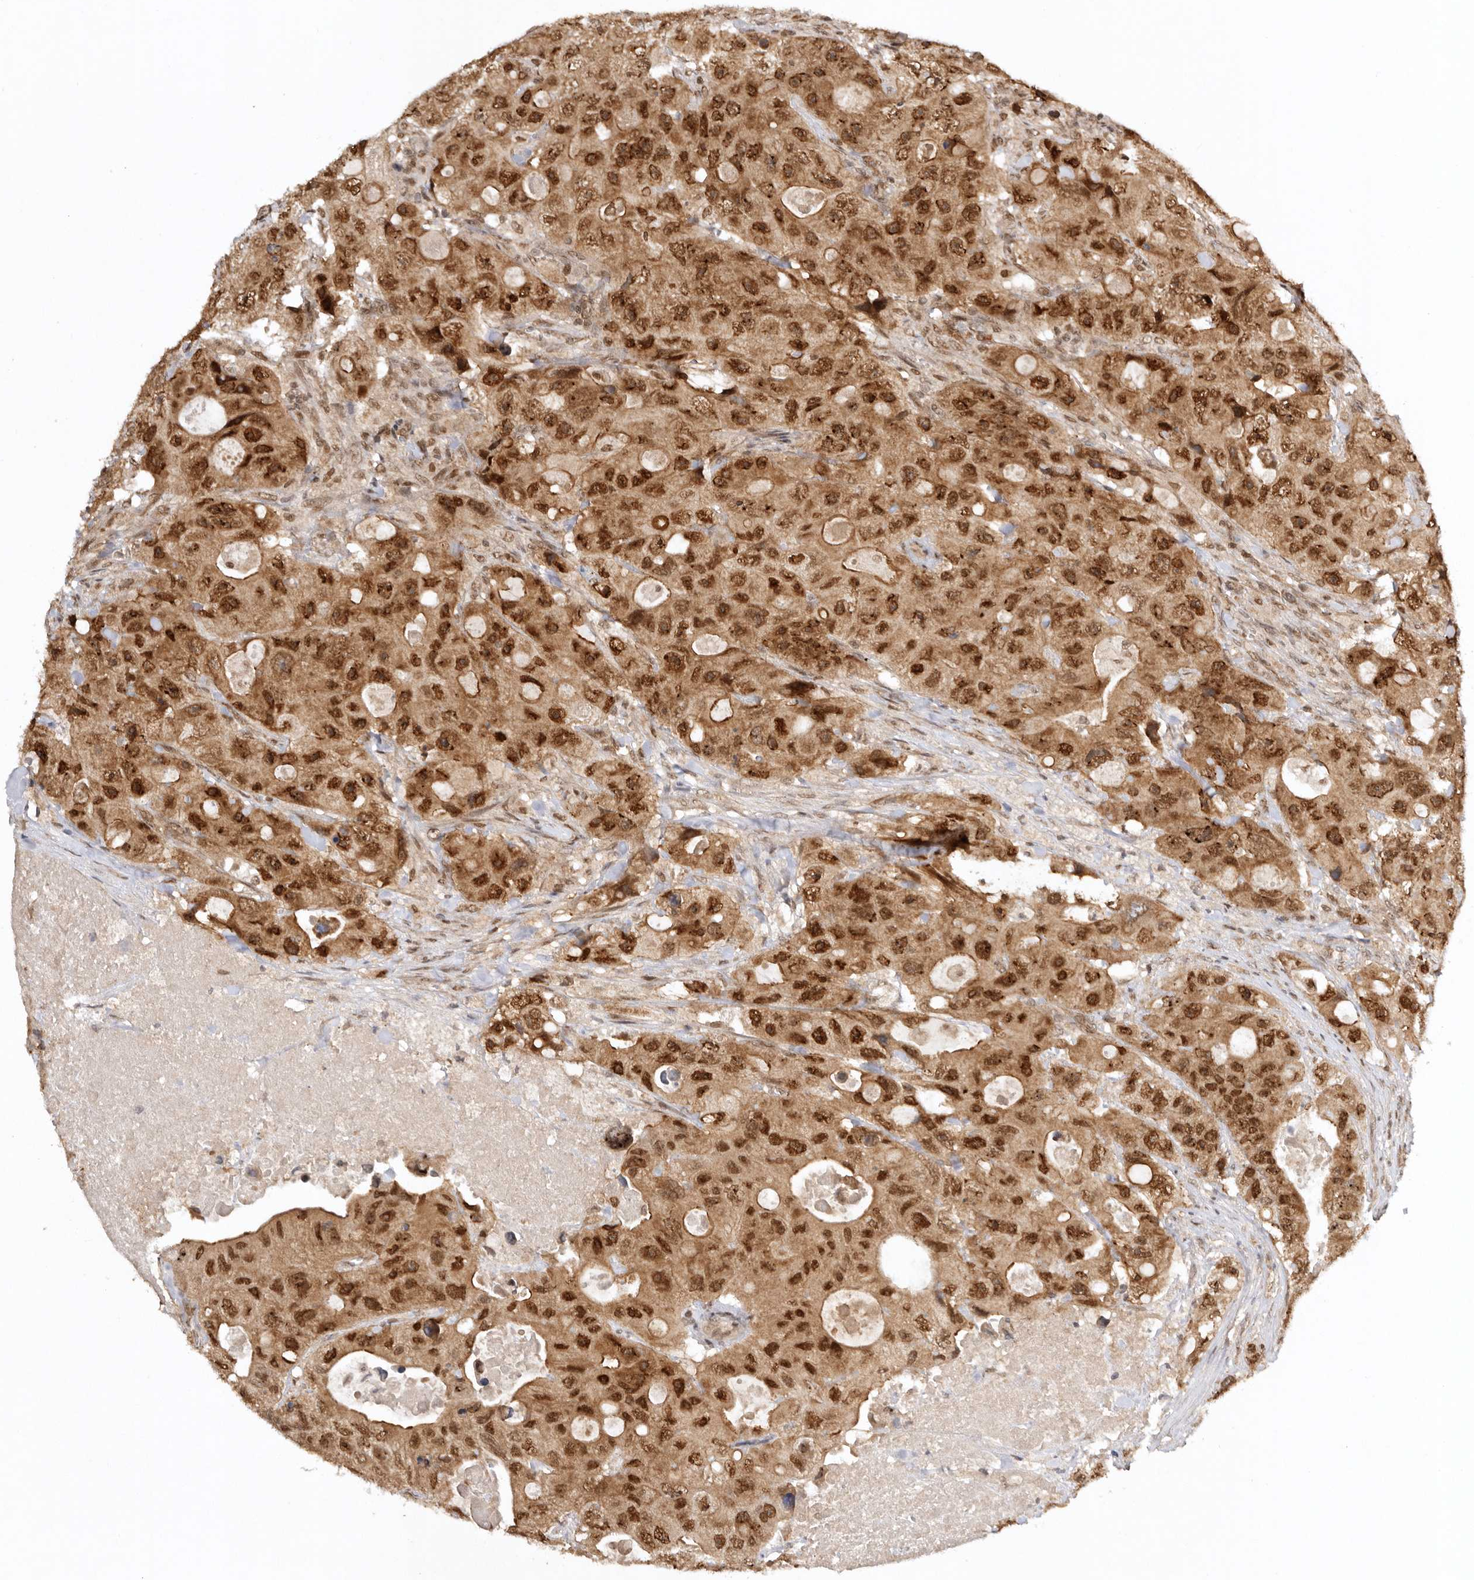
{"staining": {"intensity": "moderate", "quantity": ">75%", "location": "cytoplasmic/membranous,nuclear"}, "tissue": "colorectal cancer", "cell_type": "Tumor cells", "image_type": "cancer", "snomed": [{"axis": "morphology", "description": "Adenocarcinoma, NOS"}, {"axis": "topography", "description": "Colon"}], "caption": "Tumor cells reveal medium levels of moderate cytoplasmic/membranous and nuclear staining in about >75% of cells in colorectal cancer. The protein of interest is shown in brown color, while the nuclei are stained blue.", "gene": "TARS2", "patient": {"sex": "female", "age": 46}}